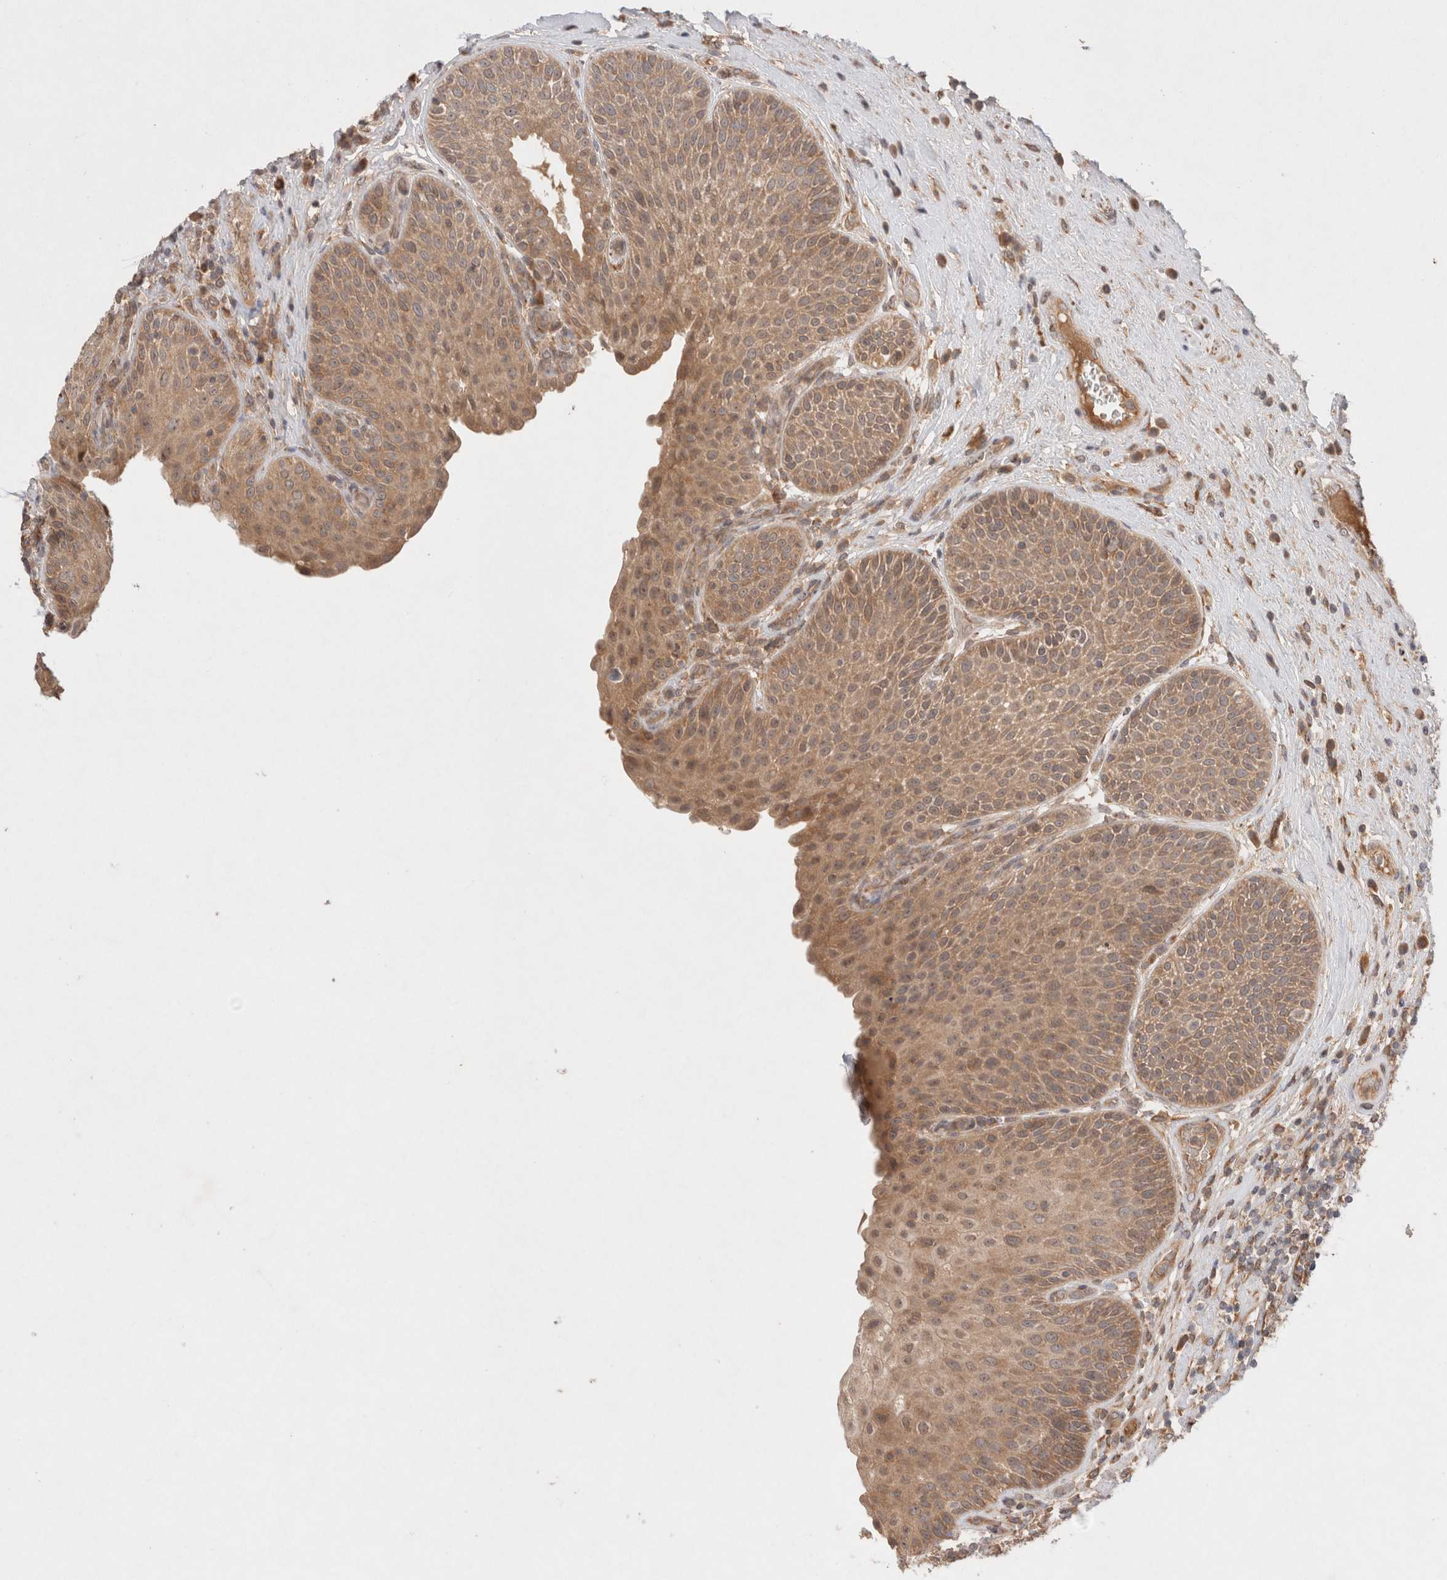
{"staining": {"intensity": "moderate", "quantity": ">75%", "location": "cytoplasmic/membranous"}, "tissue": "urinary bladder", "cell_type": "Urothelial cells", "image_type": "normal", "snomed": [{"axis": "morphology", "description": "Normal tissue, NOS"}, {"axis": "topography", "description": "Urinary bladder"}], "caption": "Urothelial cells show medium levels of moderate cytoplasmic/membranous staining in approximately >75% of cells in normal human urinary bladder.", "gene": "KLHL20", "patient": {"sex": "female", "age": 62}}